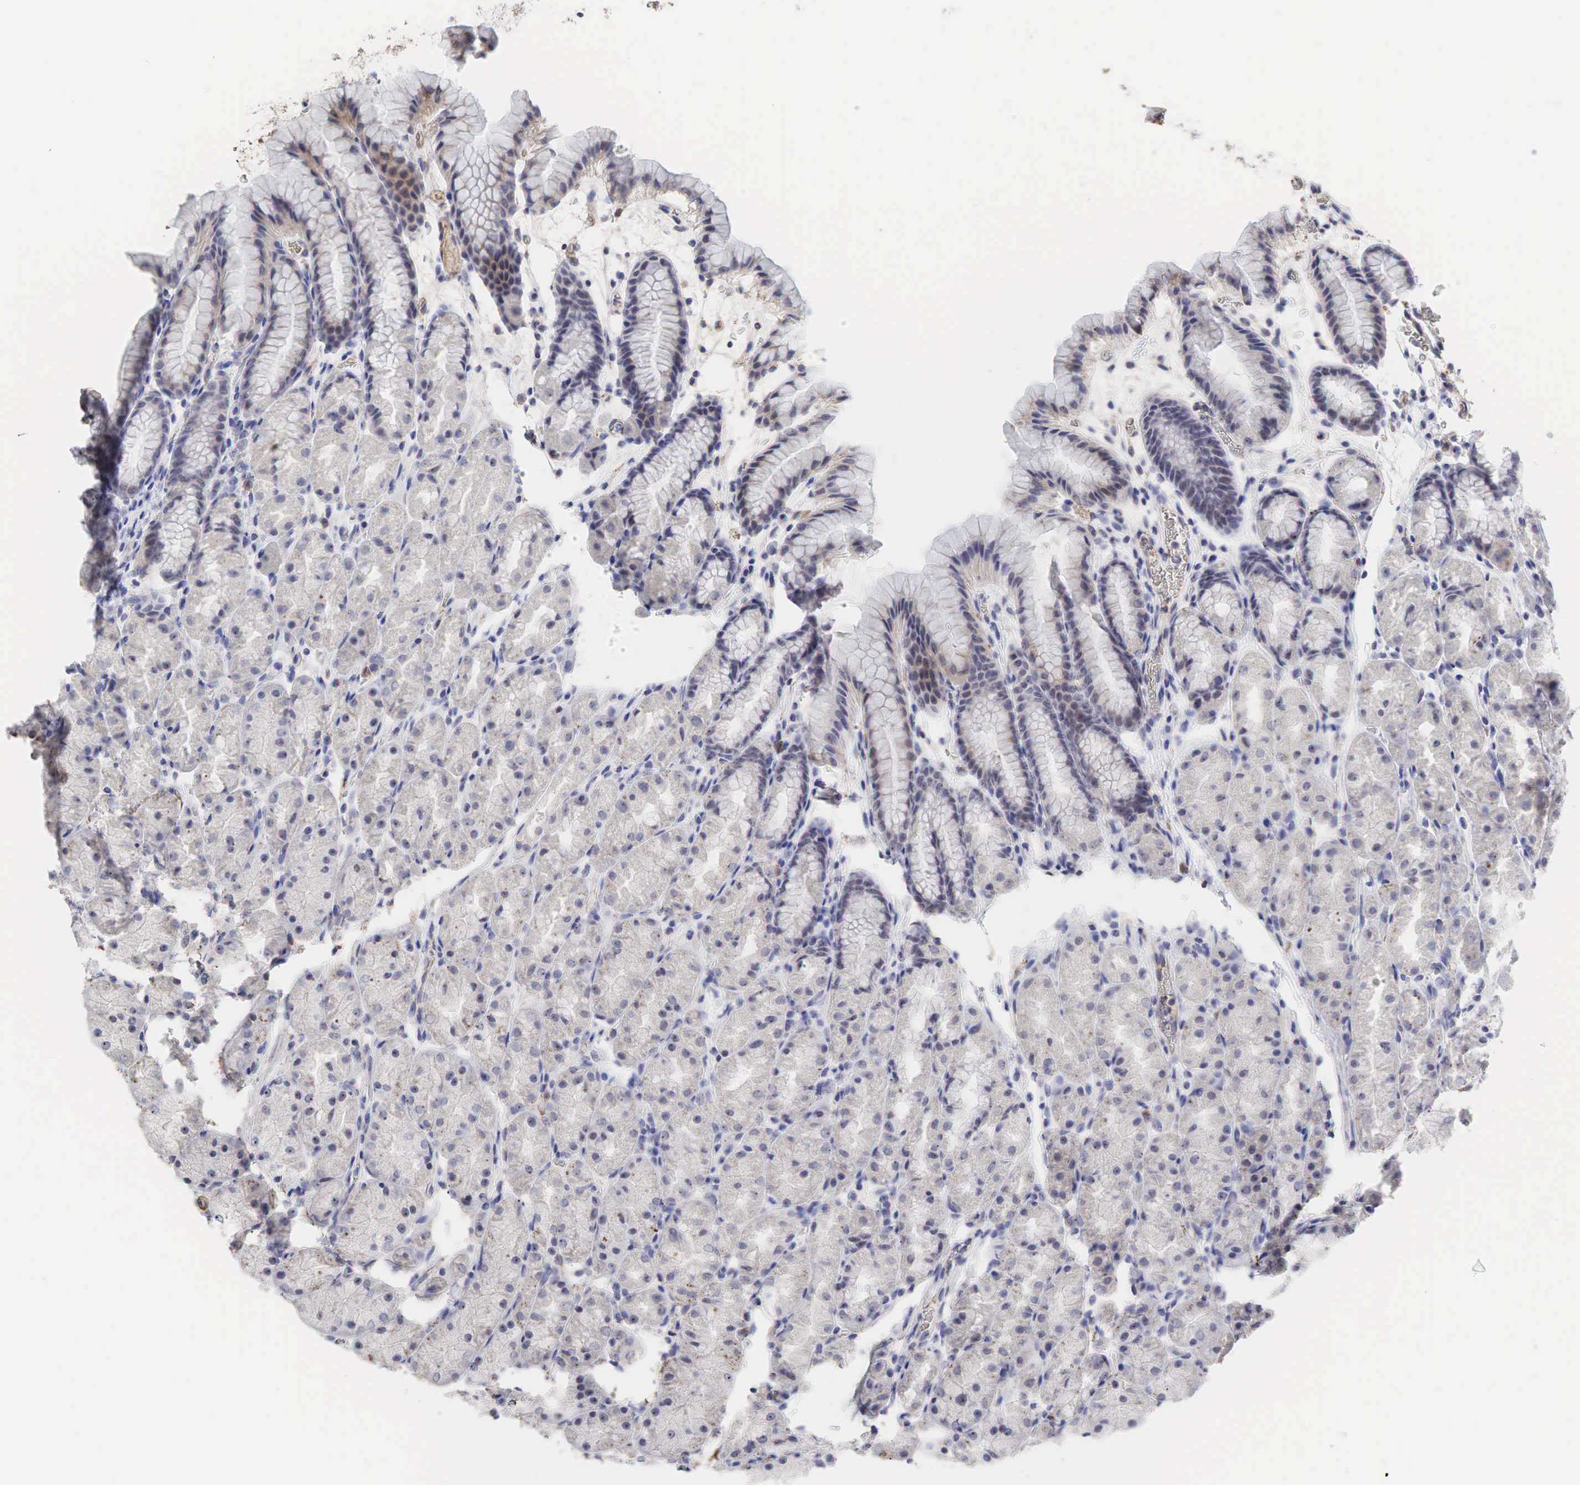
{"staining": {"intensity": "moderate", "quantity": "25%-75%", "location": "cytoplasmic/membranous,nuclear"}, "tissue": "stomach", "cell_type": "Glandular cells", "image_type": "normal", "snomed": [{"axis": "morphology", "description": "Adenocarcinoma, NOS"}, {"axis": "topography", "description": "Stomach, upper"}], "caption": "Stomach stained with a brown dye demonstrates moderate cytoplasmic/membranous,nuclear positive expression in approximately 25%-75% of glandular cells.", "gene": "DKC1", "patient": {"sex": "male", "age": 47}}